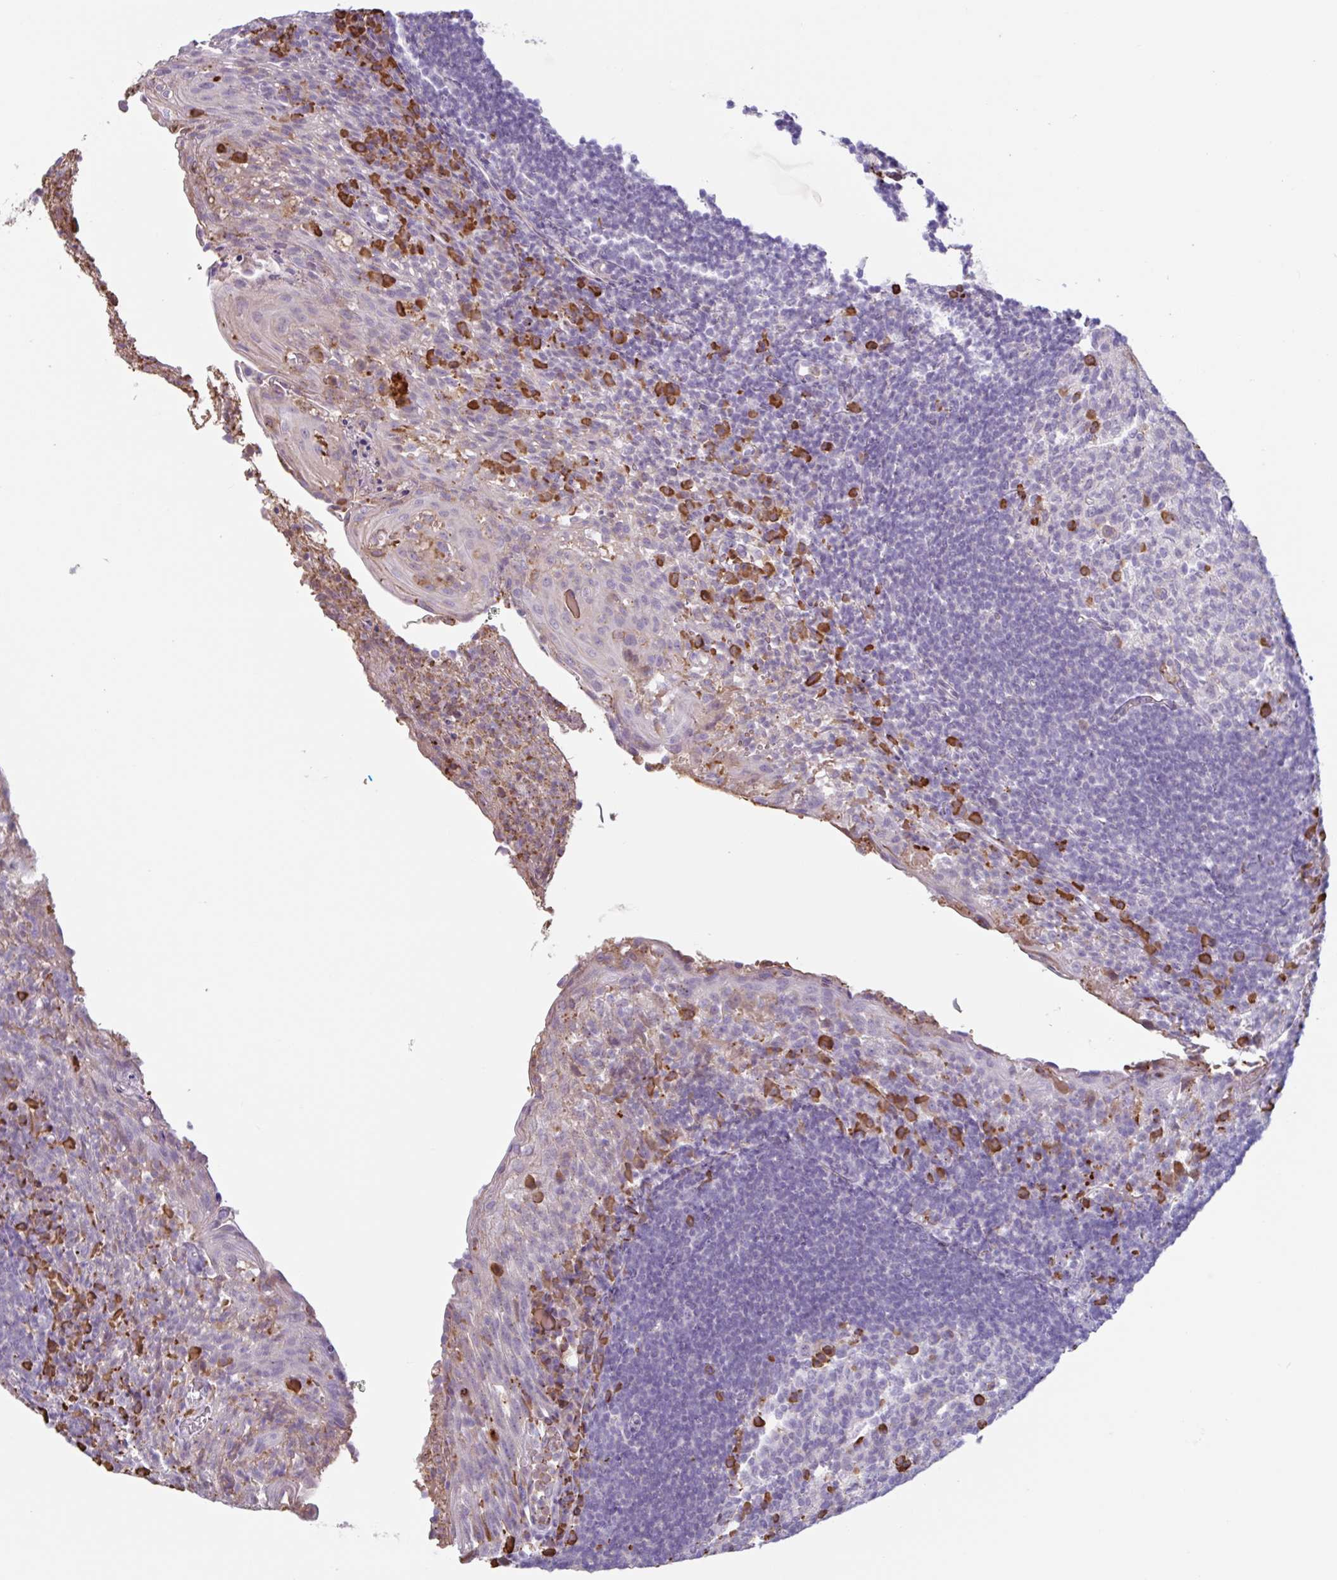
{"staining": {"intensity": "moderate", "quantity": "<25%", "location": "cytoplasmic/membranous"}, "tissue": "tonsil", "cell_type": "Germinal center cells", "image_type": "normal", "snomed": [{"axis": "morphology", "description": "Normal tissue, NOS"}, {"axis": "topography", "description": "Tonsil"}], "caption": "Immunohistochemical staining of unremarkable human tonsil reveals <25% levels of moderate cytoplasmic/membranous protein positivity in about <25% of germinal center cells. (brown staining indicates protein expression, while blue staining denotes nuclei).", "gene": "TAF1D", "patient": {"sex": "female", "age": 10}}